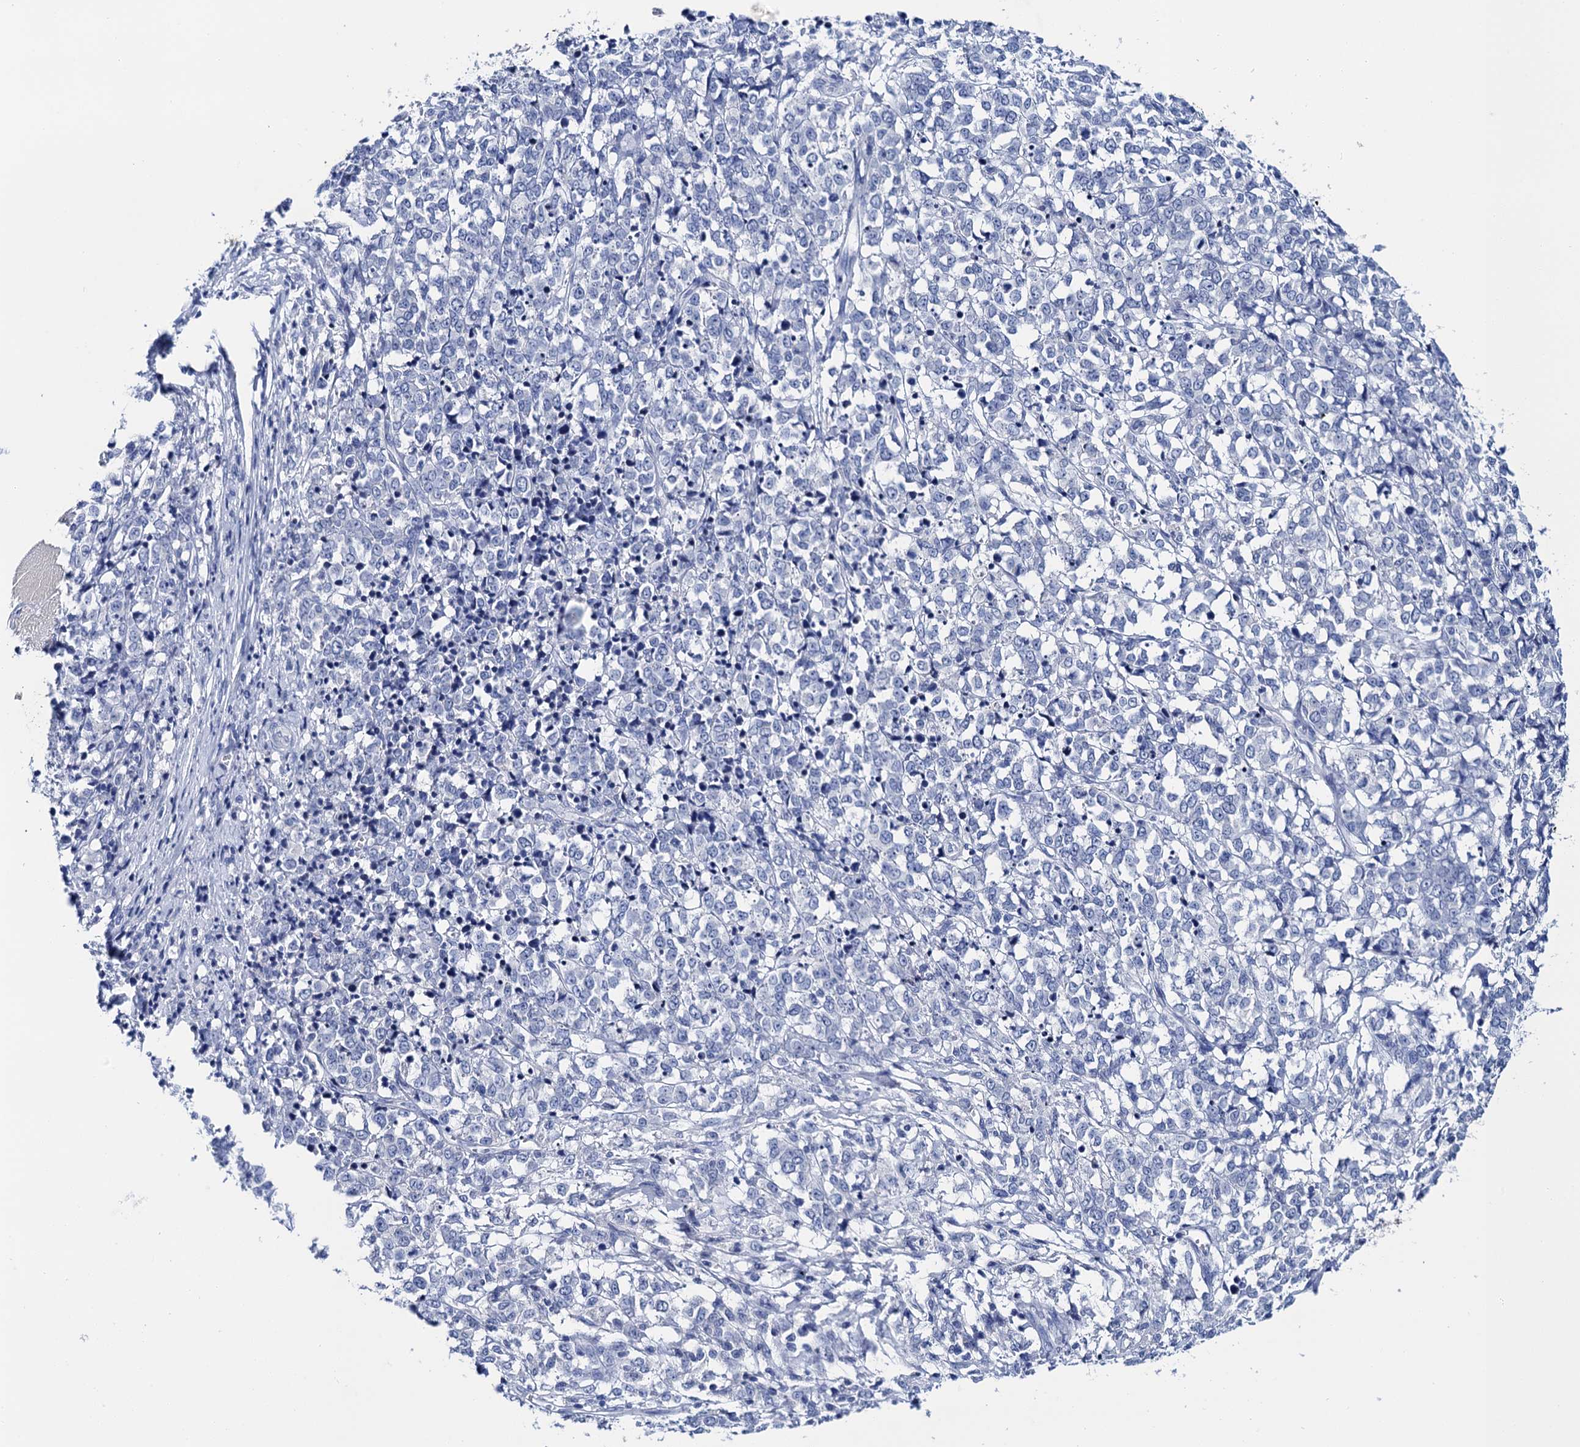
{"staining": {"intensity": "negative", "quantity": "none", "location": "none"}, "tissue": "melanoma", "cell_type": "Tumor cells", "image_type": "cancer", "snomed": [{"axis": "morphology", "description": "Malignant melanoma, NOS"}, {"axis": "topography", "description": "Skin"}], "caption": "The micrograph exhibits no significant positivity in tumor cells of malignant melanoma.", "gene": "LYPD3", "patient": {"sex": "female", "age": 72}}